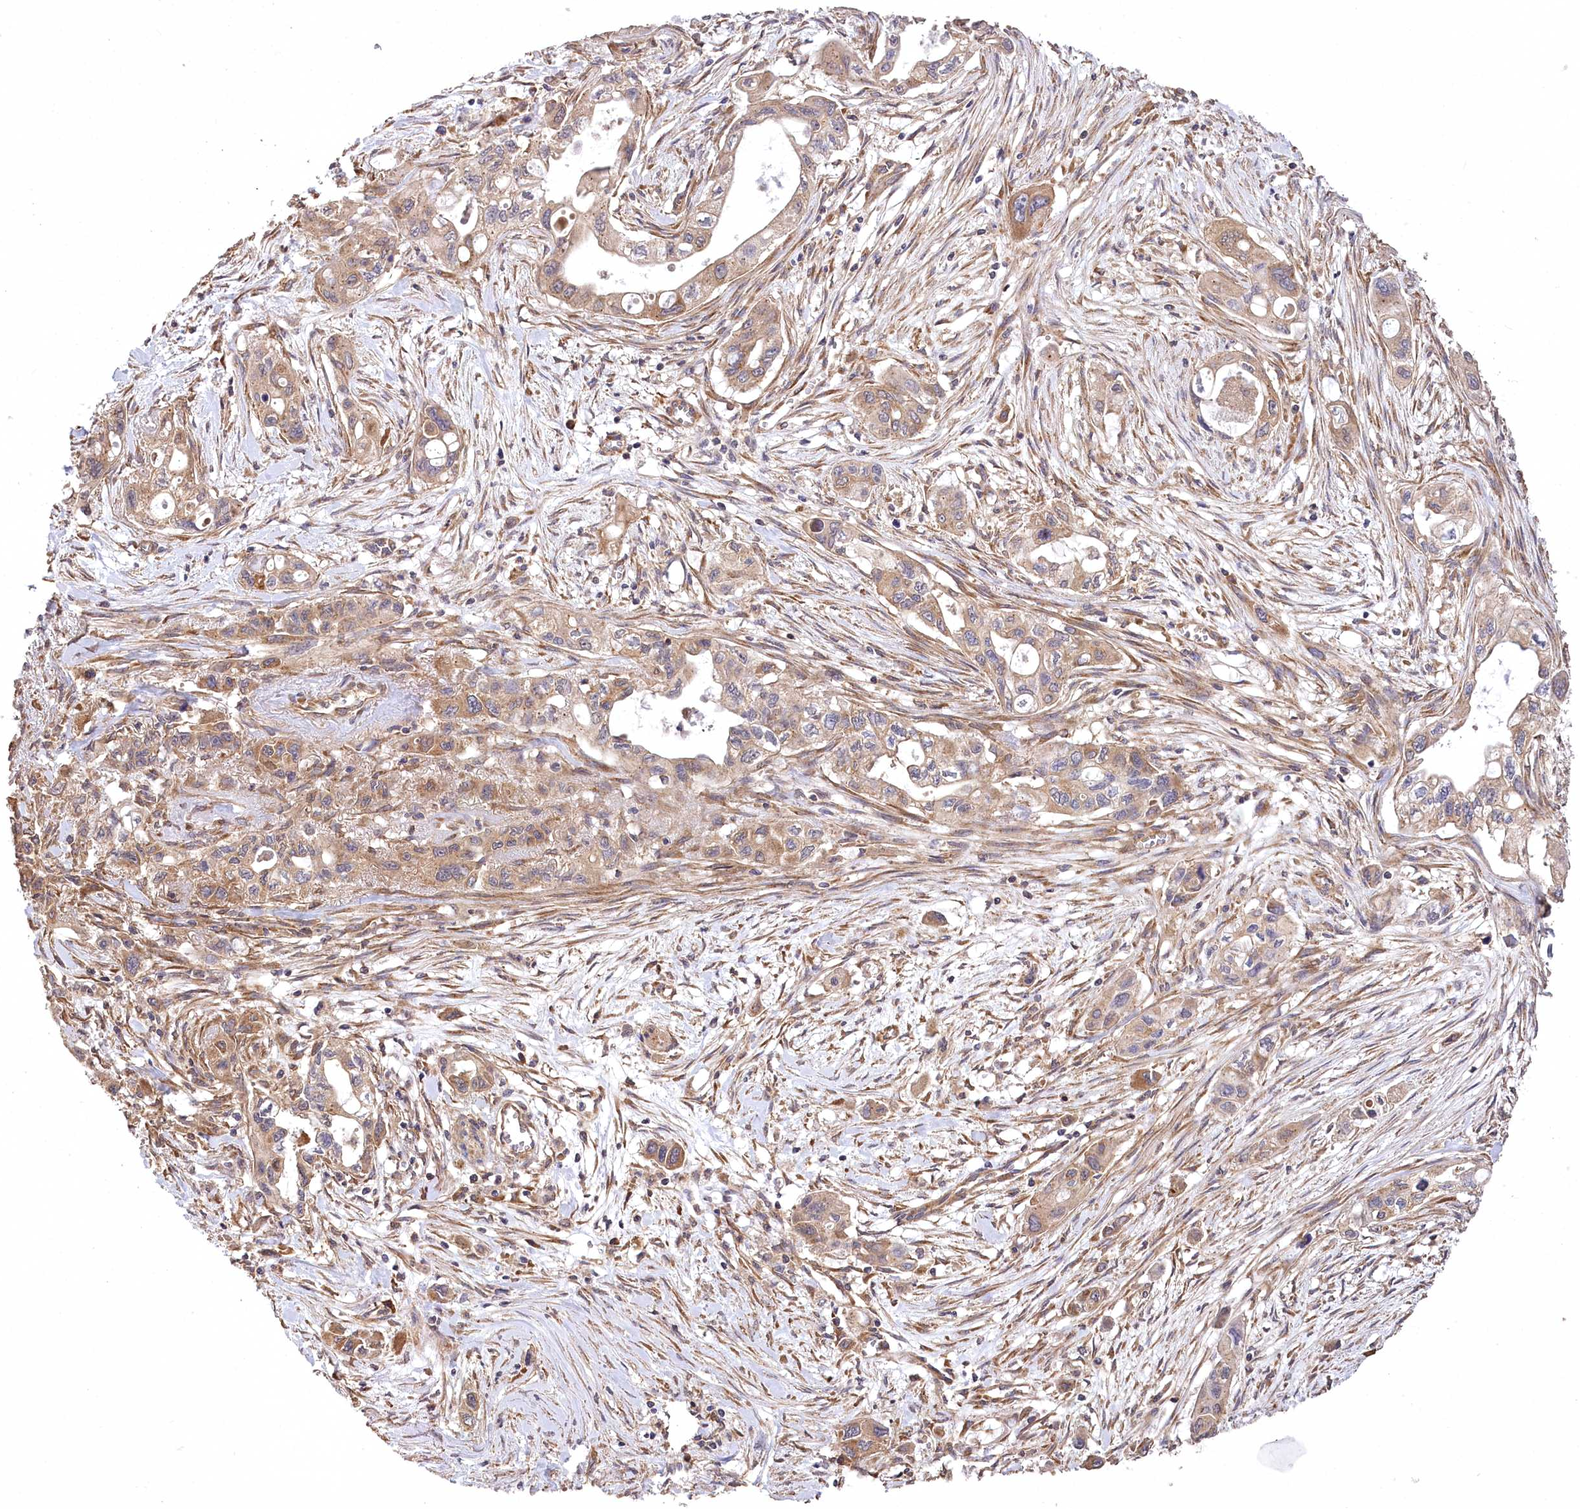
{"staining": {"intensity": "moderate", "quantity": "25%-75%", "location": "cytoplasmic/membranous"}, "tissue": "pancreatic cancer", "cell_type": "Tumor cells", "image_type": "cancer", "snomed": [{"axis": "morphology", "description": "Adenocarcinoma, NOS"}, {"axis": "topography", "description": "Pancreas"}], "caption": "IHC histopathology image of neoplastic tissue: pancreatic cancer (adenocarcinoma) stained using IHC demonstrates medium levels of moderate protein expression localized specifically in the cytoplasmic/membranous of tumor cells, appearing as a cytoplasmic/membranous brown color.", "gene": "PRSS53", "patient": {"sex": "male", "age": 75}}